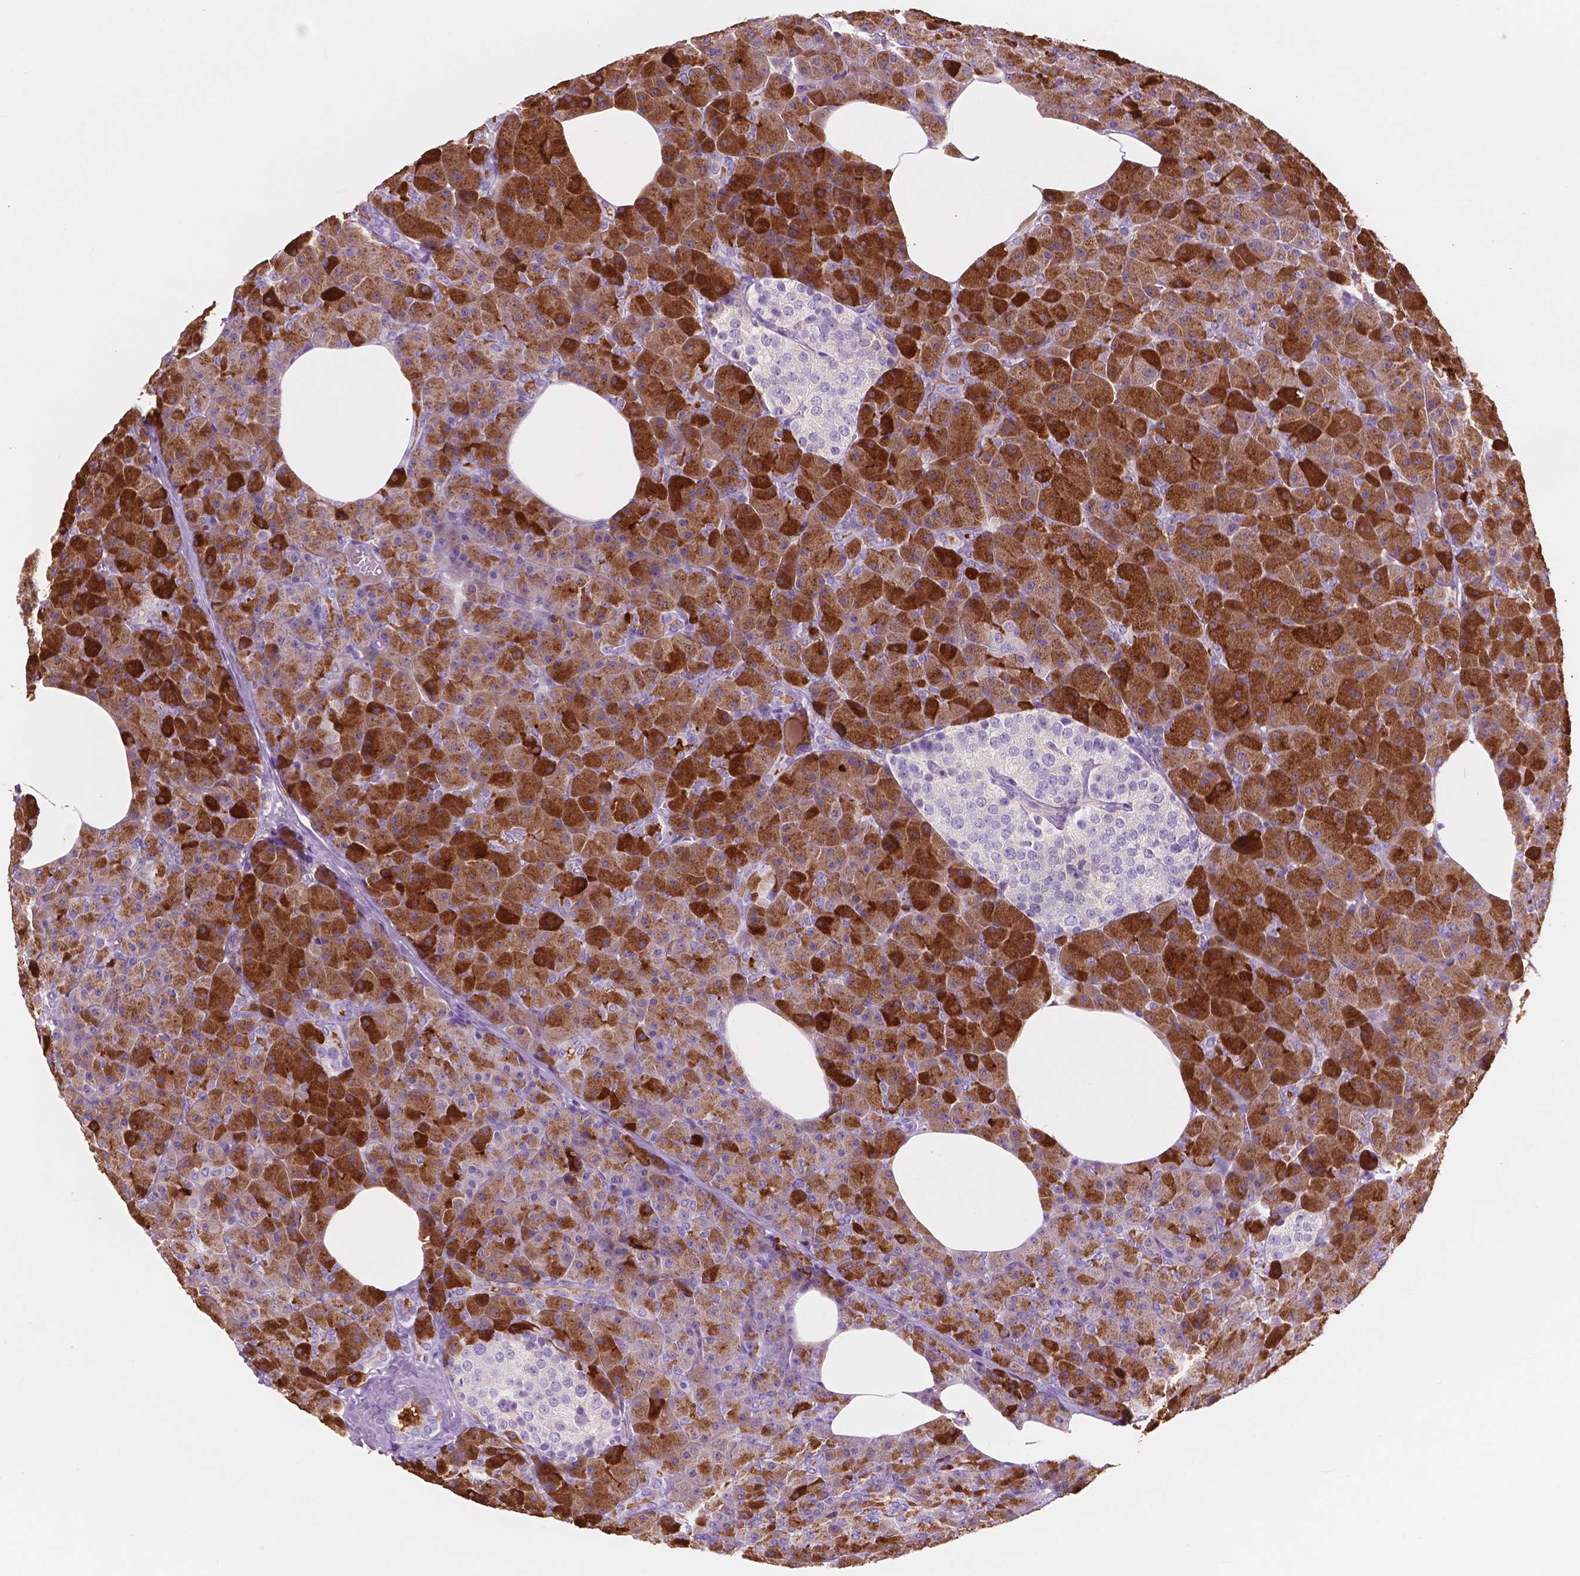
{"staining": {"intensity": "strong", "quantity": ">75%", "location": "cytoplasmic/membranous"}, "tissue": "pancreas", "cell_type": "Exocrine glandular cells", "image_type": "normal", "snomed": [{"axis": "morphology", "description": "Normal tissue, NOS"}, {"axis": "topography", "description": "Pancreas"}], "caption": "A micrograph showing strong cytoplasmic/membranous expression in about >75% of exocrine glandular cells in normal pancreas, as visualized by brown immunohistochemical staining.", "gene": "CUZD1", "patient": {"sex": "female", "age": 45}}